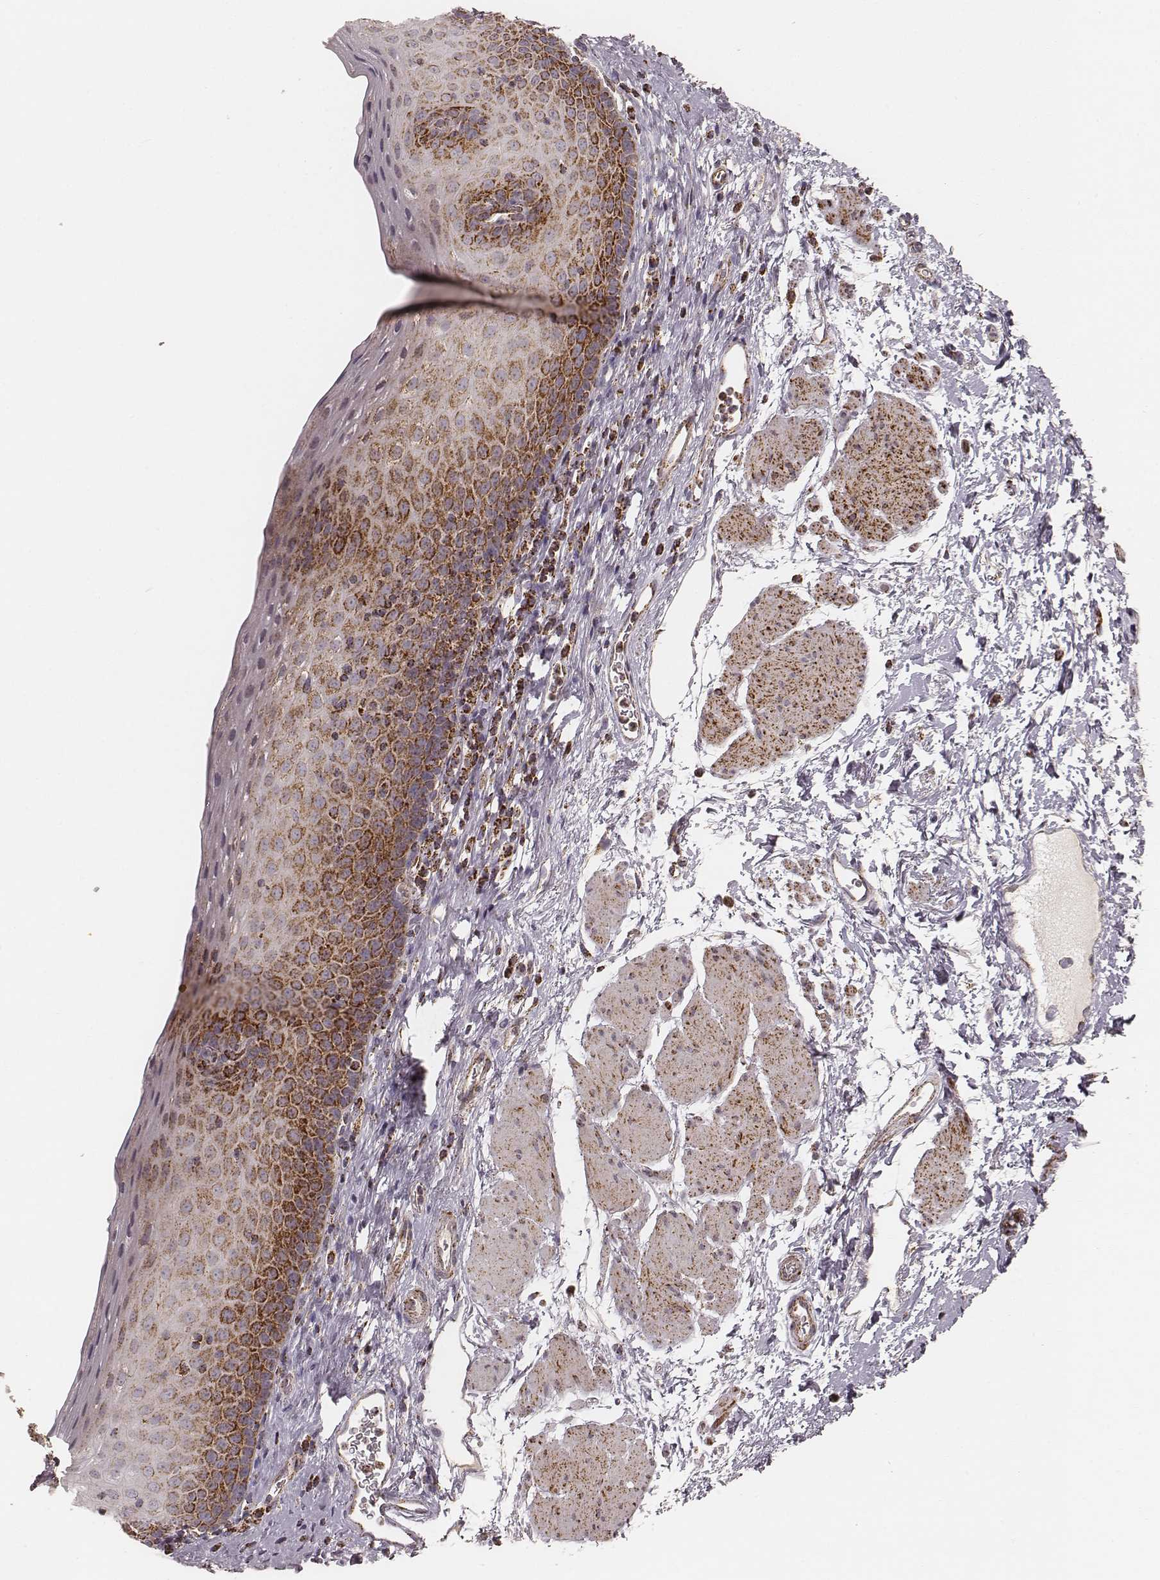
{"staining": {"intensity": "strong", "quantity": ">75%", "location": "cytoplasmic/membranous"}, "tissue": "esophagus", "cell_type": "Squamous epithelial cells", "image_type": "normal", "snomed": [{"axis": "morphology", "description": "Normal tissue, NOS"}, {"axis": "topography", "description": "Esophagus"}], "caption": "Immunohistochemistry (IHC) of unremarkable esophagus shows high levels of strong cytoplasmic/membranous positivity in about >75% of squamous epithelial cells. (DAB (3,3'-diaminobenzidine) = brown stain, brightfield microscopy at high magnification).", "gene": "CS", "patient": {"sex": "female", "age": 64}}